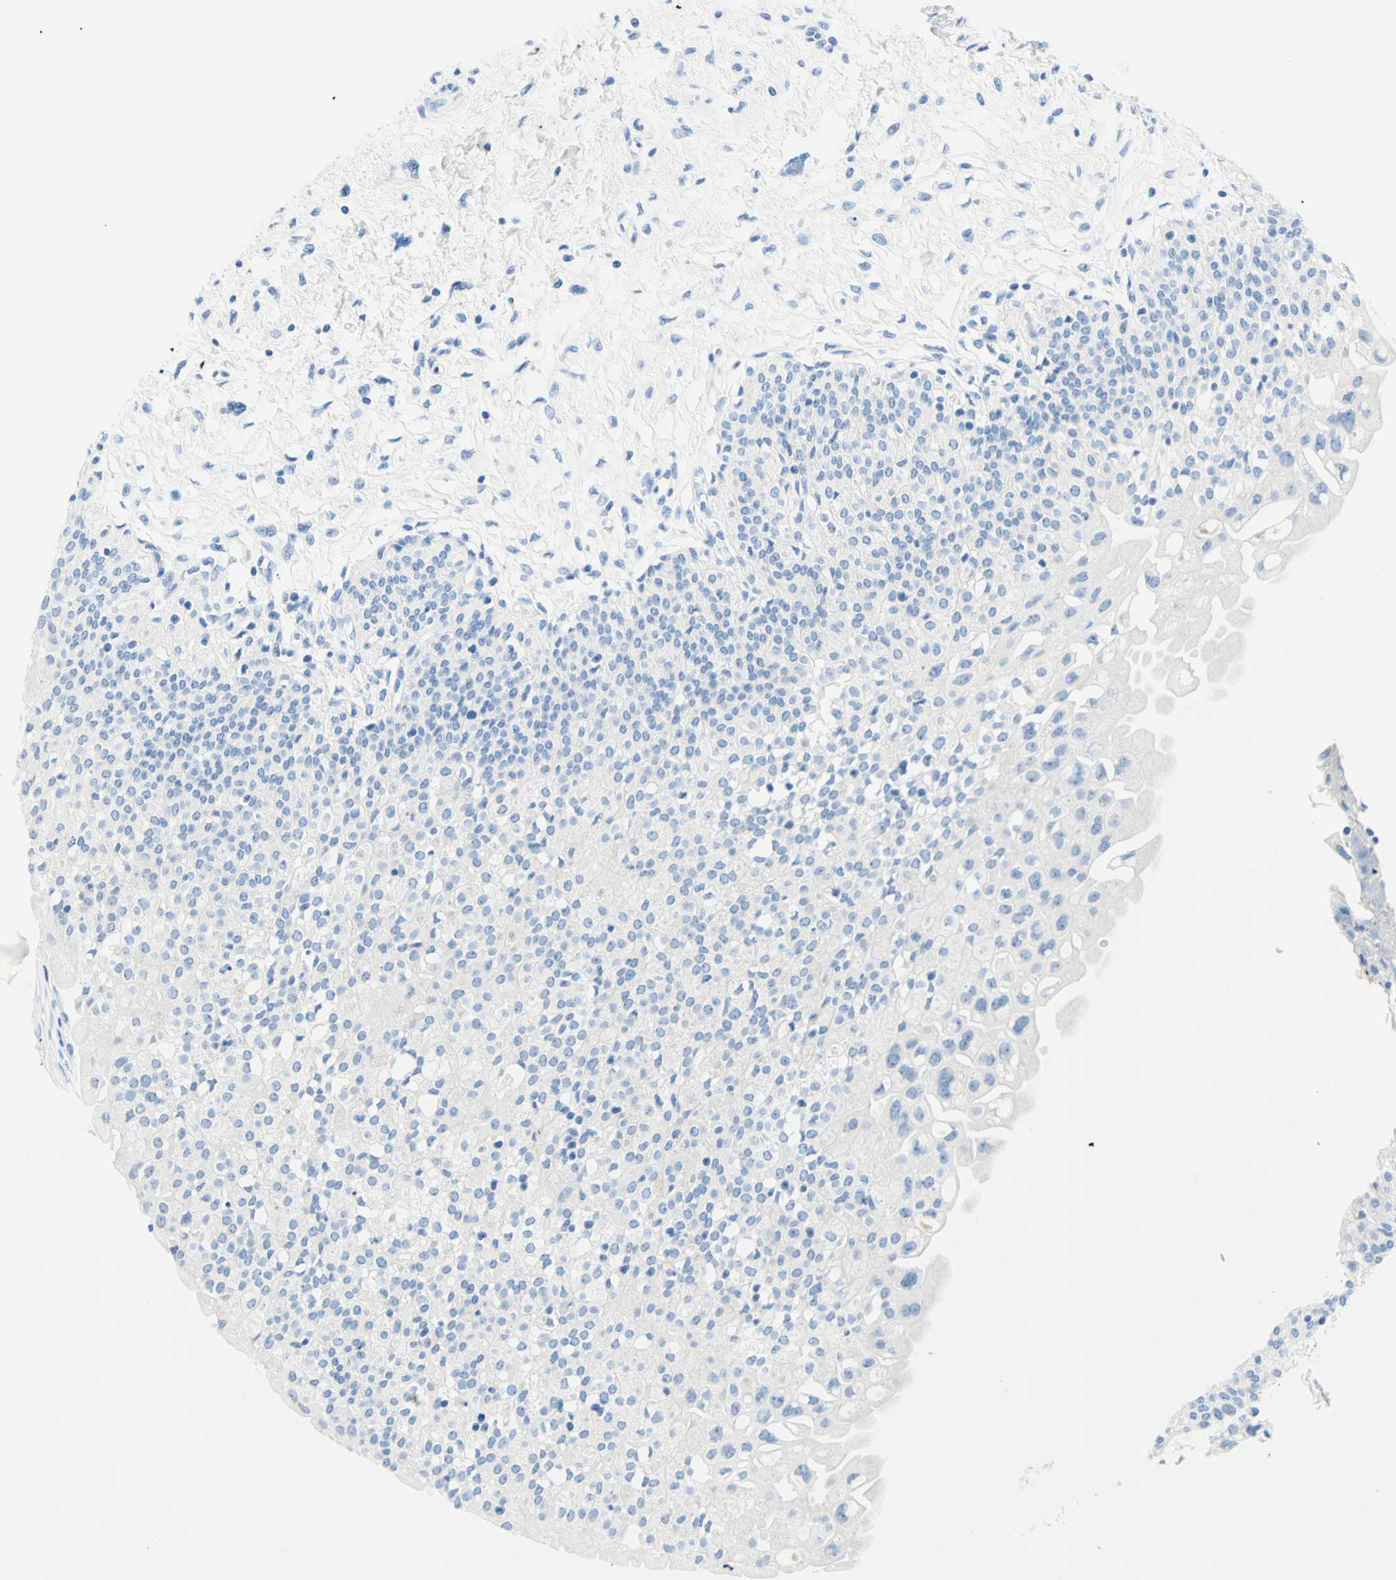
{"staining": {"intensity": "weak", "quantity": "<25%", "location": "cytoplasmic/membranous"}, "tissue": "urinary bladder", "cell_type": "Urothelial cells", "image_type": "normal", "snomed": [{"axis": "morphology", "description": "Normal tissue, NOS"}, {"axis": "topography", "description": "Urinary bladder"}], "caption": "Human urinary bladder stained for a protein using immunohistochemistry demonstrates no expression in urothelial cells.", "gene": "MYH2", "patient": {"sex": "male", "age": 55}}